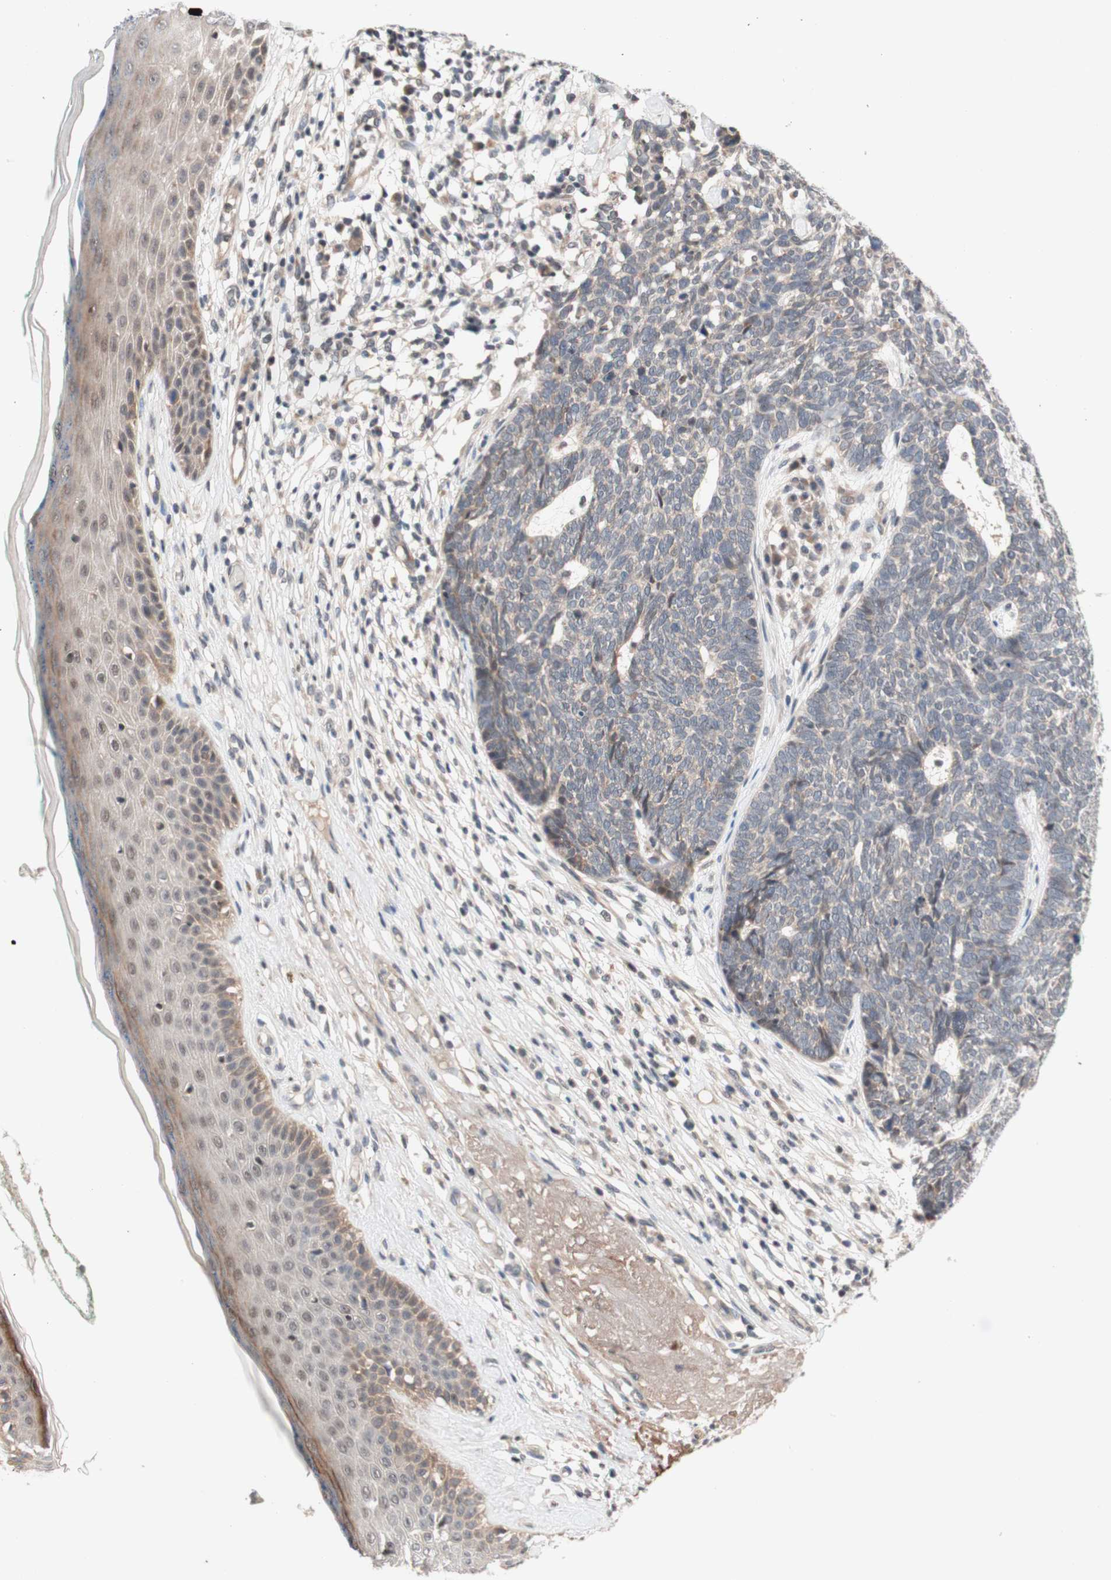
{"staining": {"intensity": "weak", "quantity": "25%-75%", "location": "cytoplasmic/membranous"}, "tissue": "skin cancer", "cell_type": "Tumor cells", "image_type": "cancer", "snomed": [{"axis": "morphology", "description": "Basal cell carcinoma"}, {"axis": "topography", "description": "Skin"}], "caption": "Human skin cancer (basal cell carcinoma) stained for a protein (brown) reveals weak cytoplasmic/membranous positive staining in approximately 25%-75% of tumor cells.", "gene": "CD55", "patient": {"sex": "female", "age": 84}}